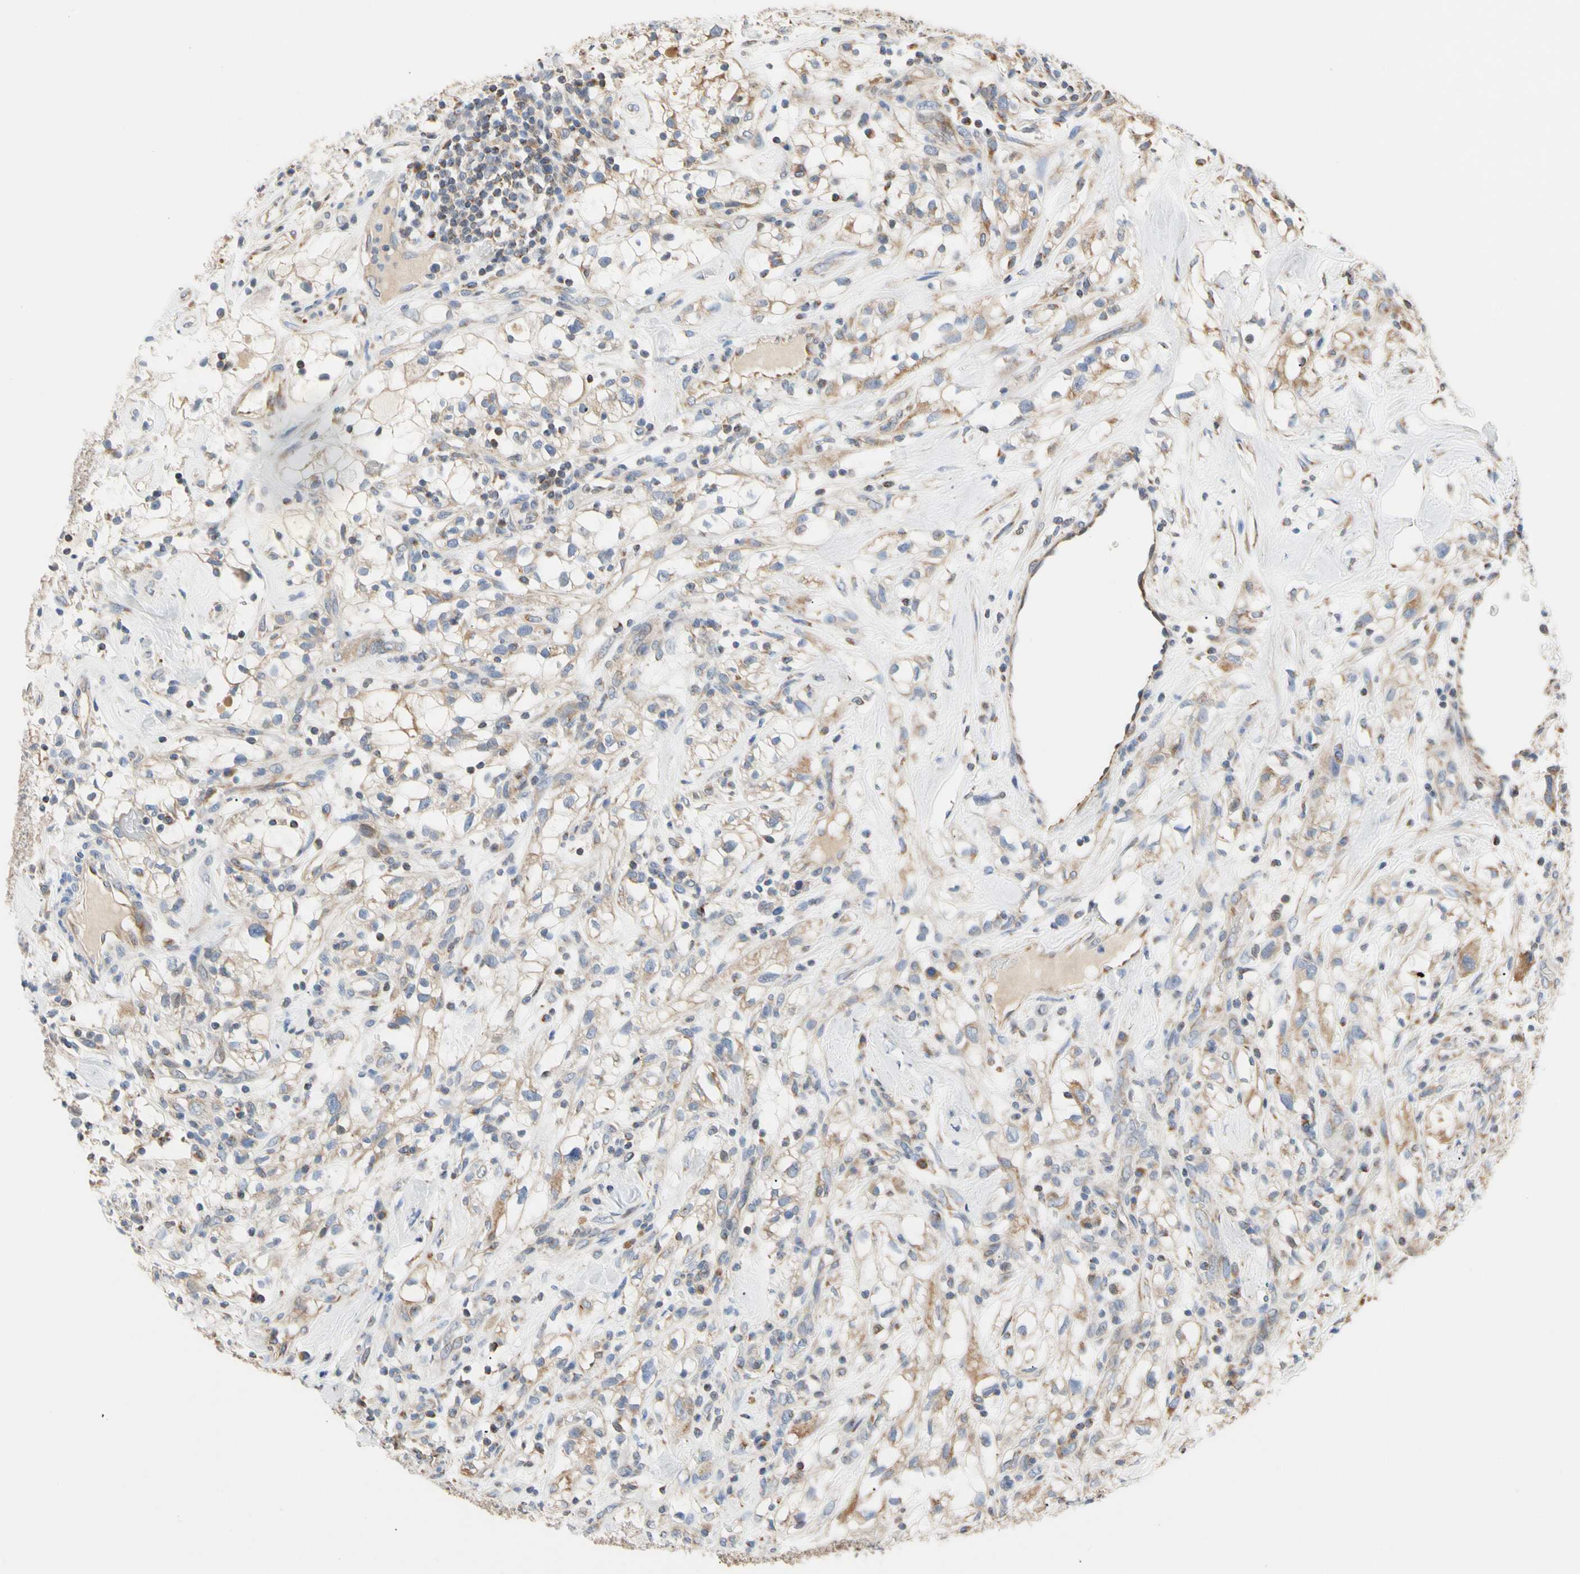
{"staining": {"intensity": "negative", "quantity": "none", "location": "none"}, "tissue": "renal cancer", "cell_type": "Tumor cells", "image_type": "cancer", "snomed": [{"axis": "morphology", "description": "Adenocarcinoma, NOS"}, {"axis": "topography", "description": "Kidney"}], "caption": "This is an IHC image of renal cancer (adenocarcinoma). There is no positivity in tumor cells.", "gene": "PLGRKT", "patient": {"sex": "female", "age": 60}}